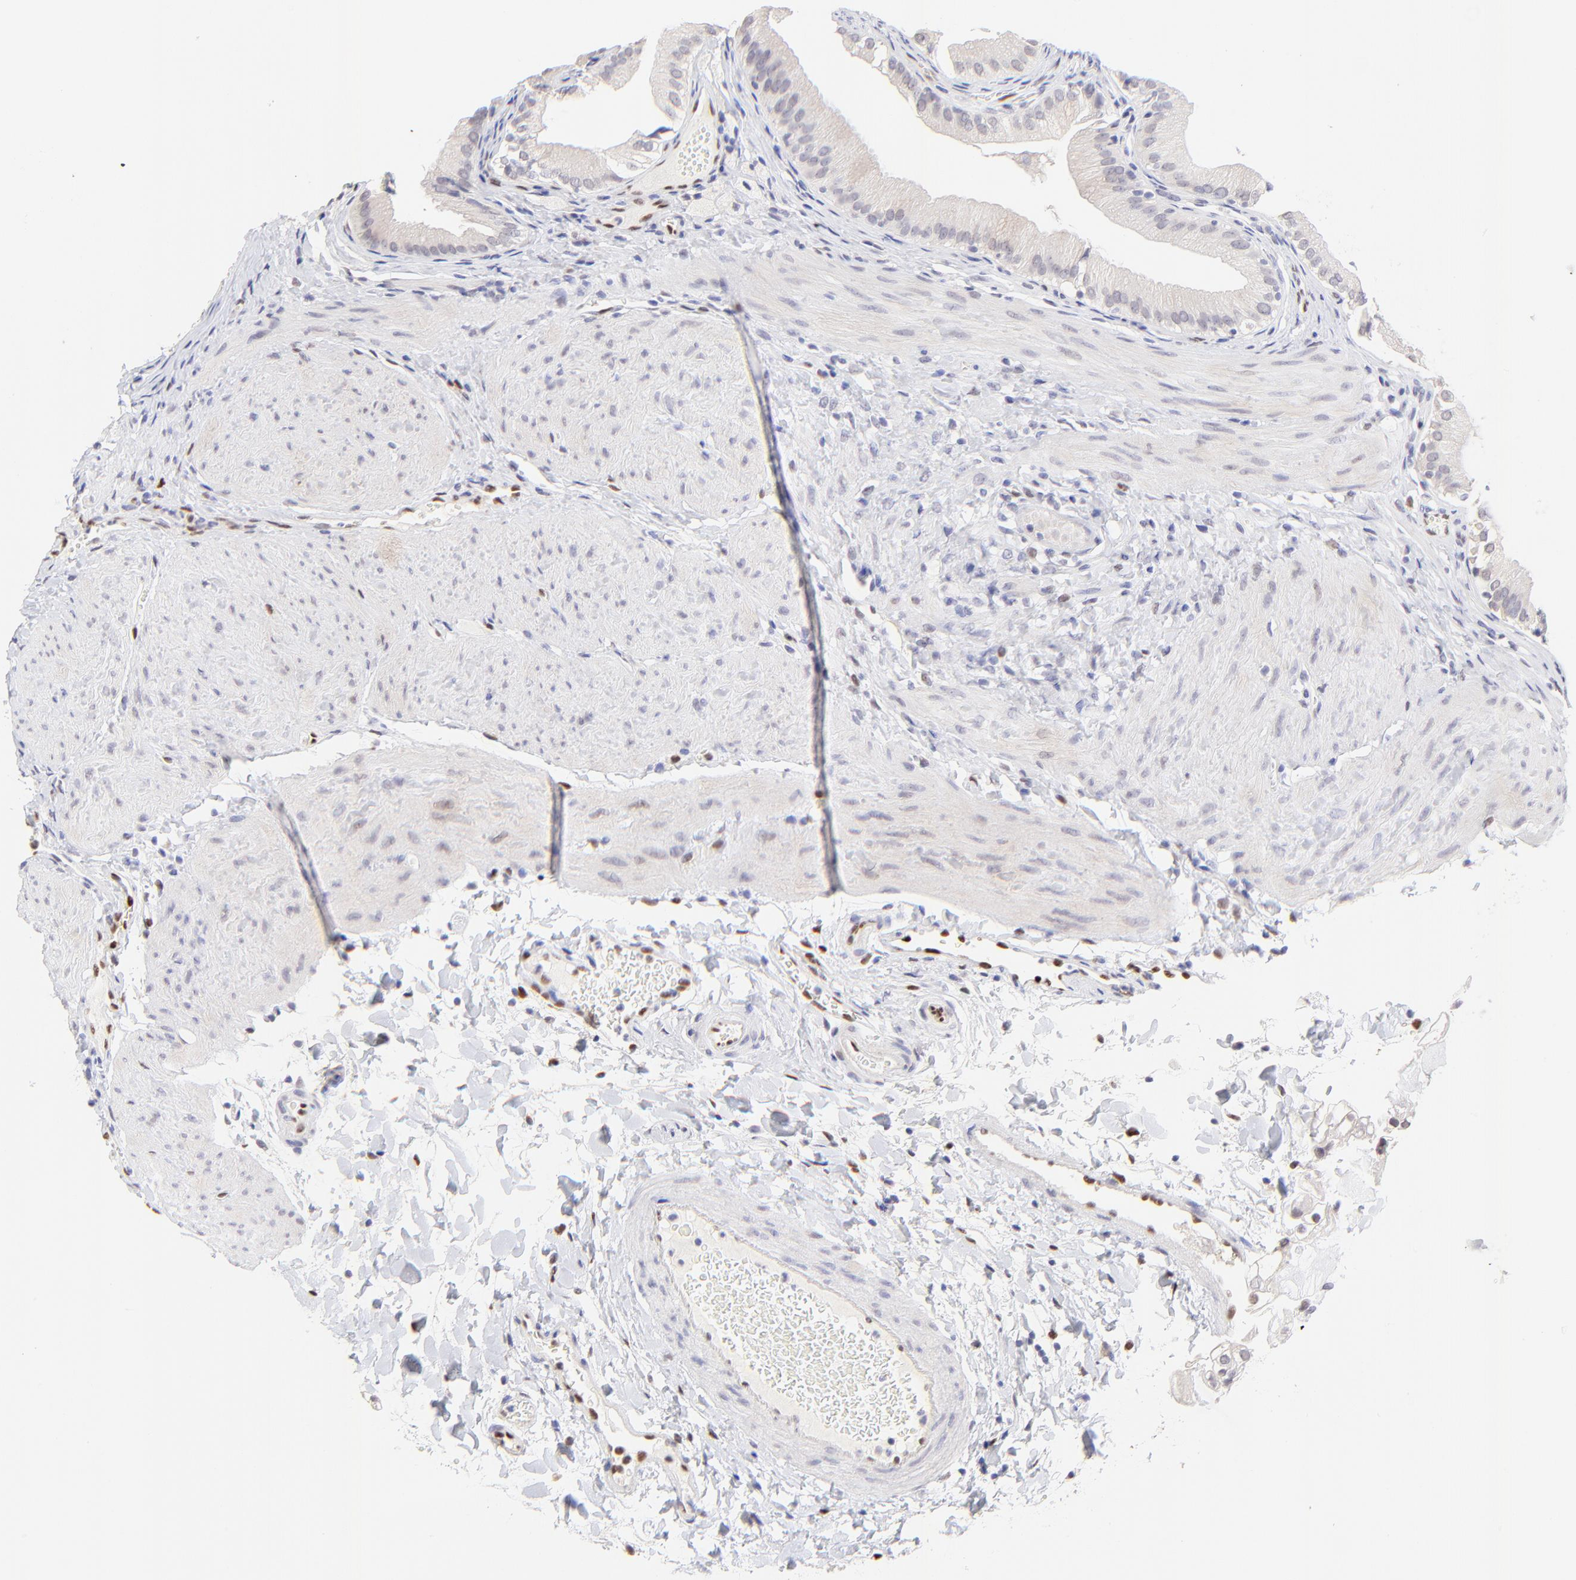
{"staining": {"intensity": "negative", "quantity": "none", "location": "none"}, "tissue": "gallbladder", "cell_type": "Glandular cells", "image_type": "normal", "snomed": [{"axis": "morphology", "description": "Normal tissue, NOS"}, {"axis": "topography", "description": "Gallbladder"}], "caption": "This photomicrograph is of unremarkable gallbladder stained with immunohistochemistry (IHC) to label a protein in brown with the nuclei are counter-stained blue. There is no expression in glandular cells. Nuclei are stained in blue.", "gene": "KLF4", "patient": {"sex": "female", "age": 24}}